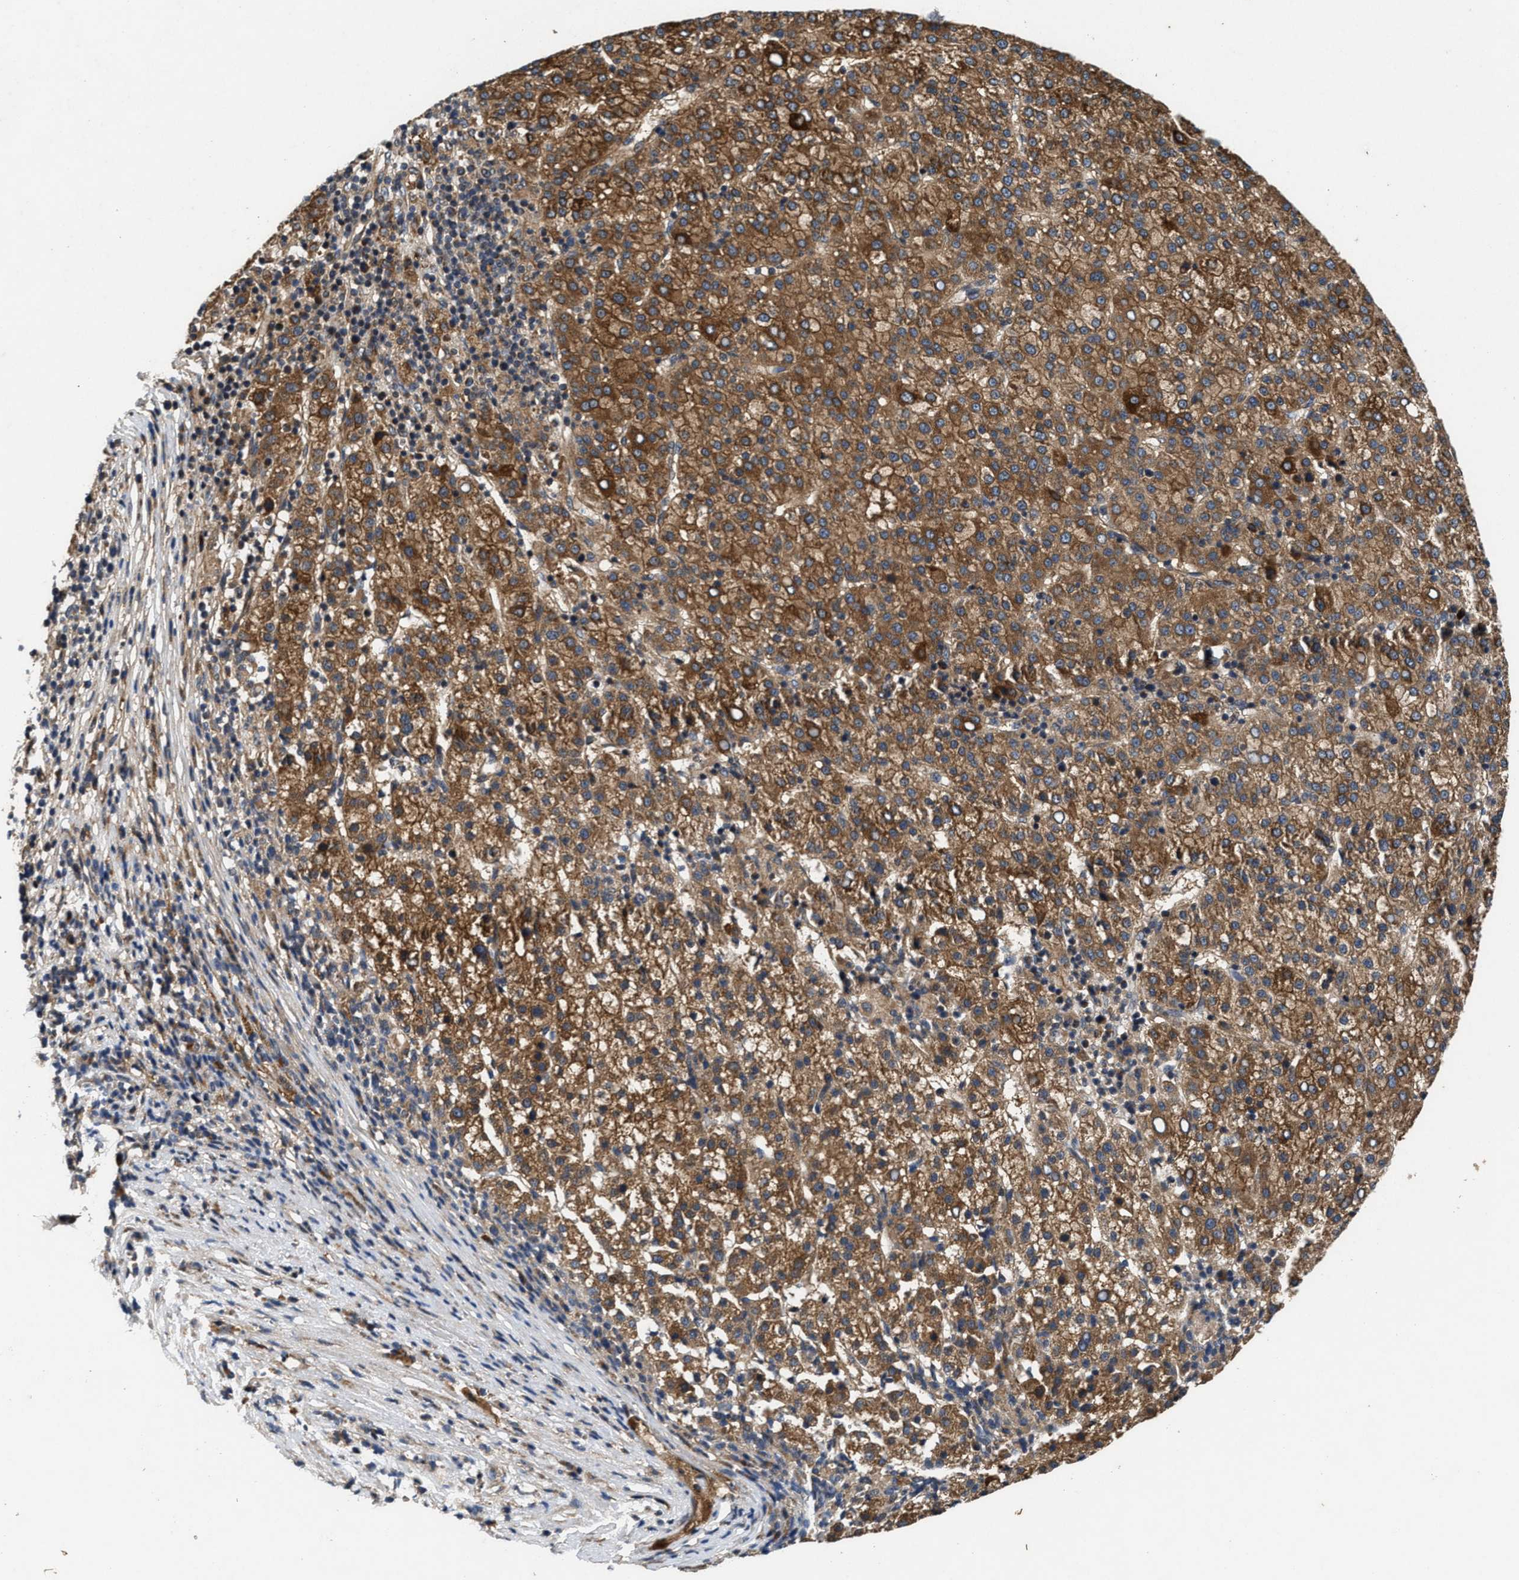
{"staining": {"intensity": "moderate", "quantity": ">75%", "location": "cytoplasmic/membranous"}, "tissue": "liver cancer", "cell_type": "Tumor cells", "image_type": "cancer", "snomed": [{"axis": "morphology", "description": "Carcinoma, Hepatocellular, NOS"}, {"axis": "topography", "description": "Liver"}], "caption": "Brown immunohistochemical staining in liver cancer exhibits moderate cytoplasmic/membranous expression in about >75% of tumor cells.", "gene": "EFNA4", "patient": {"sex": "female", "age": 58}}